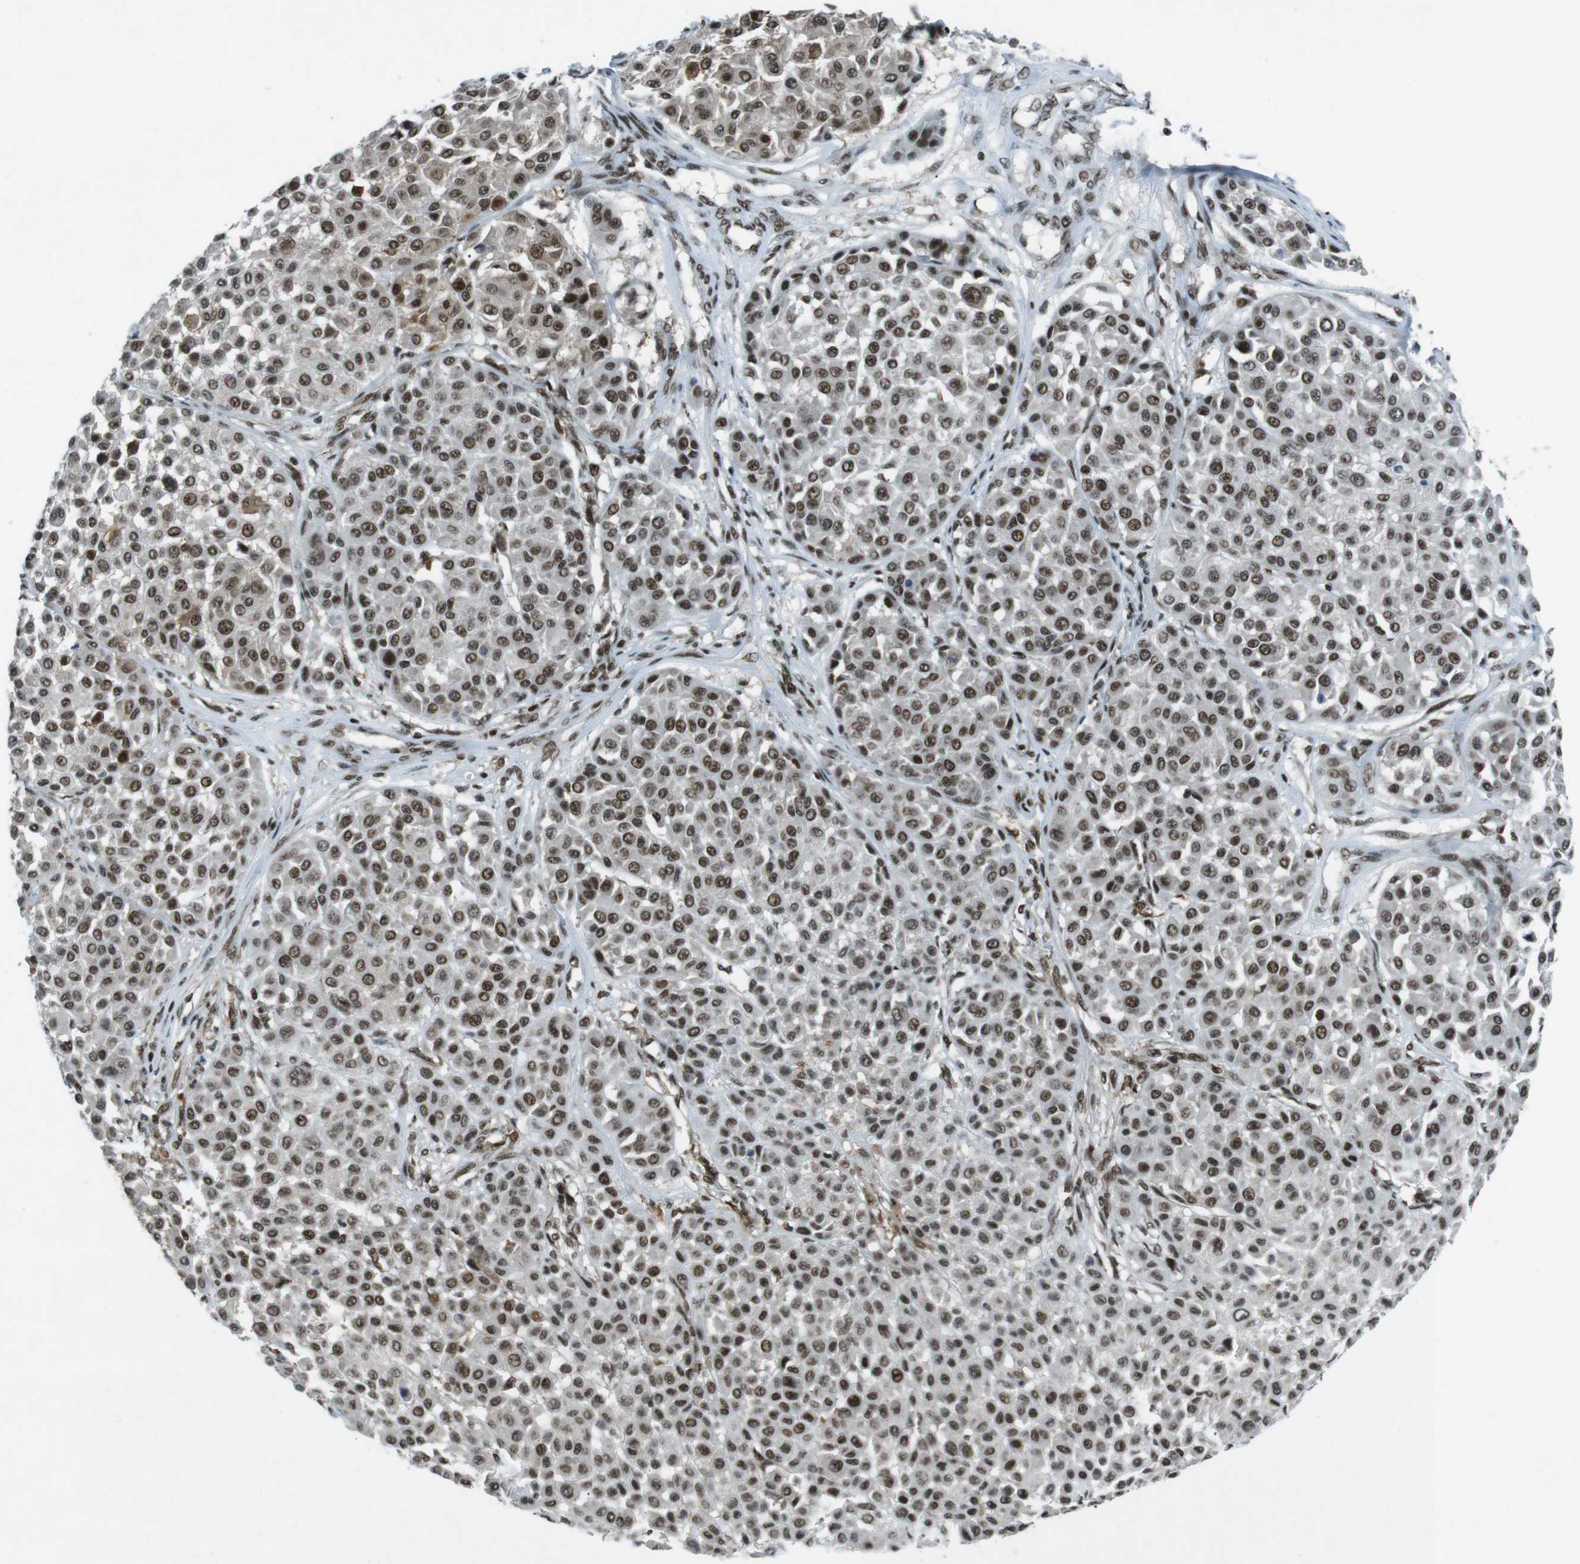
{"staining": {"intensity": "strong", "quantity": ">75%", "location": "nuclear"}, "tissue": "melanoma", "cell_type": "Tumor cells", "image_type": "cancer", "snomed": [{"axis": "morphology", "description": "Malignant melanoma, Metastatic site"}, {"axis": "topography", "description": "Soft tissue"}], "caption": "Approximately >75% of tumor cells in human malignant melanoma (metastatic site) display strong nuclear protein expression as visualized by brown immunohistochemical staining.", "gene": "TAF1", "patient": {"sex": "male", "age": 41}}